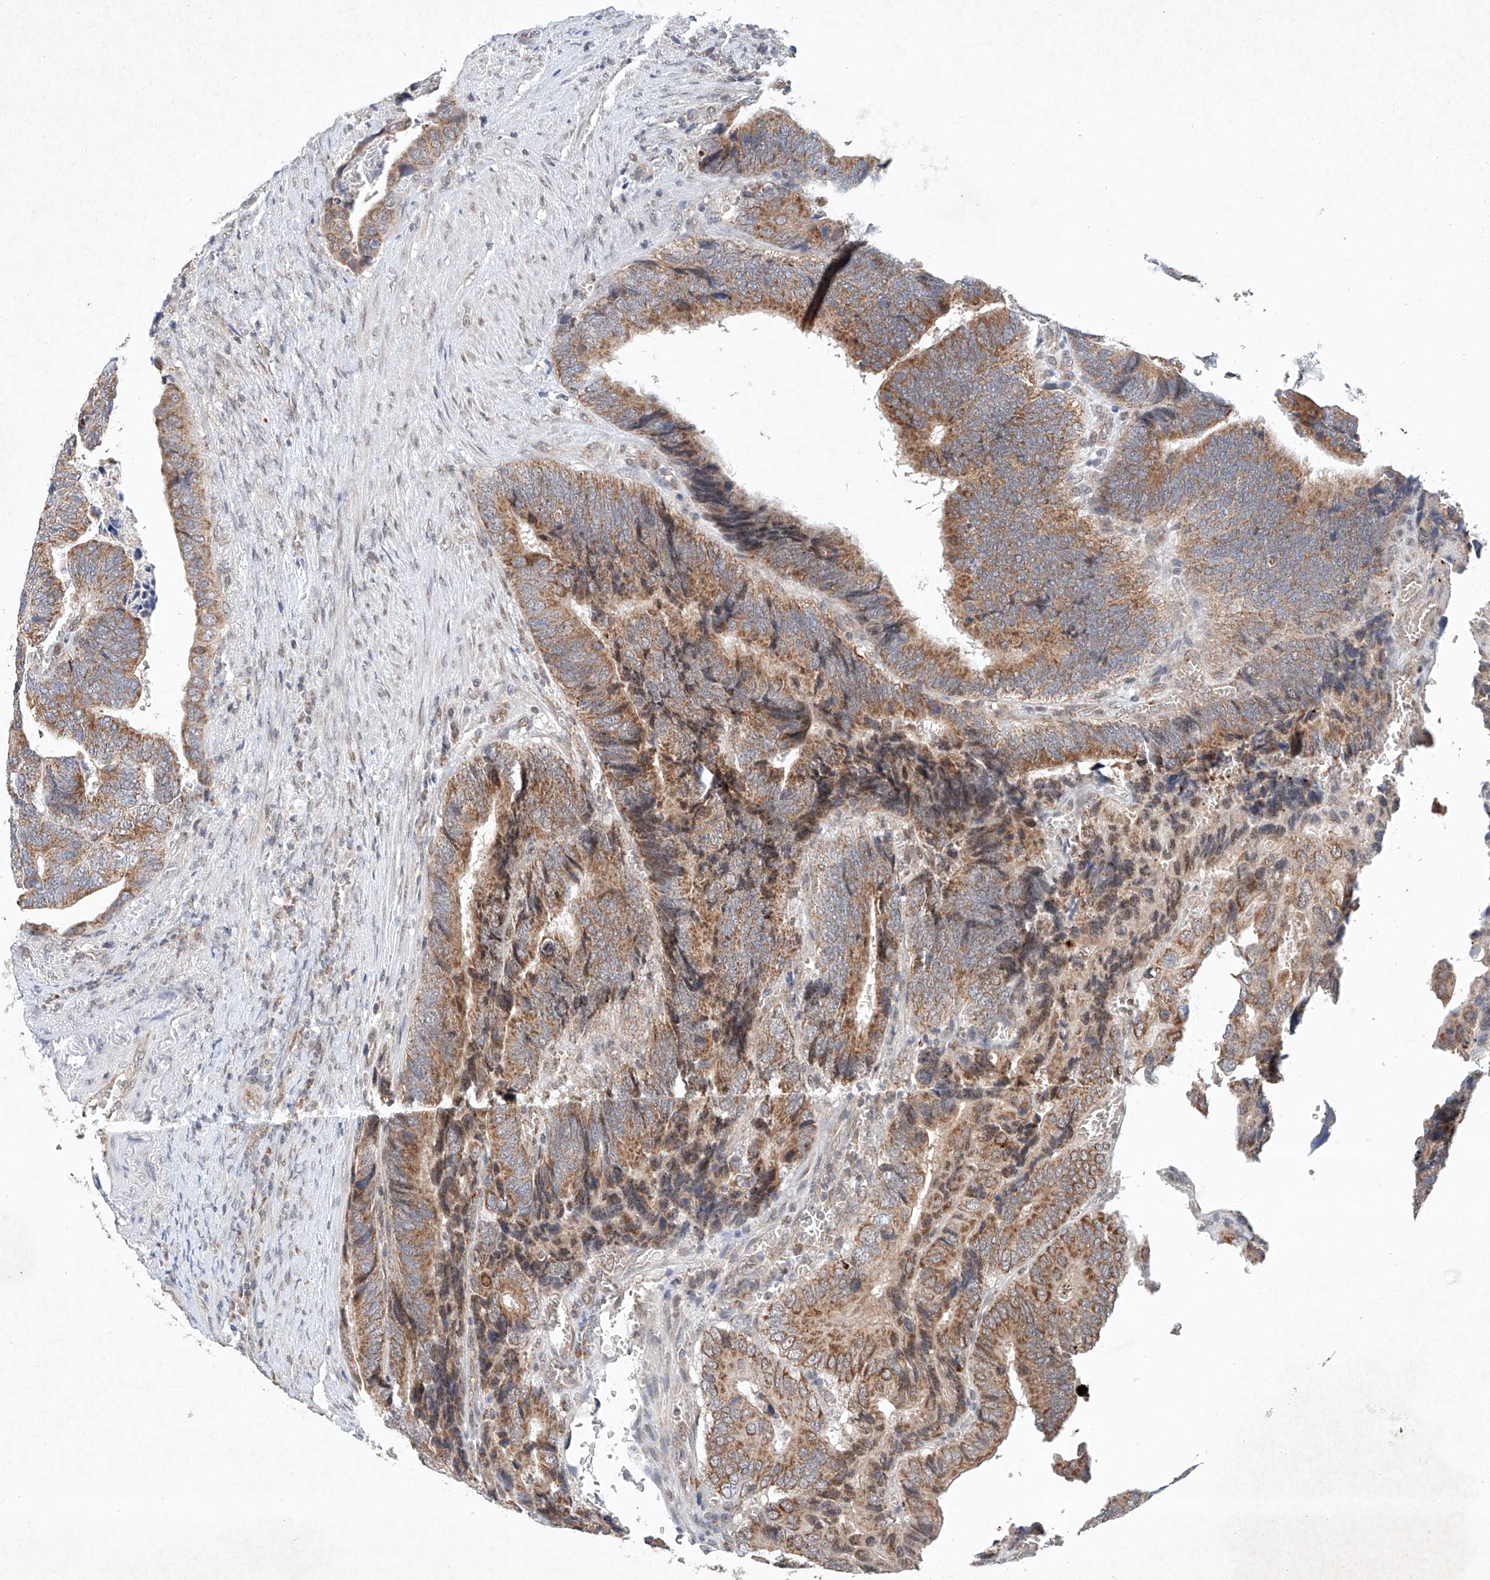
{"staining": {"intensity": "moderate", "quantity": ">75%", "location": "cytoplasmic/membranous"}, "tissue": "colorectal cancer", "cell_type": "Tumor cells", "image_type": "cancer", "snomed": [{"axis": "morphology", "description": "Adenocarcinoma, NOS"}, {"axis": "topography", "description": "Colon"}], "caption": "Human adenocarcinoma (colorectal) stained with a protein marker shows moderate staining in tumor cells.", "gene": "FASTK", "patient": {"sex": "male", "age": 72}}